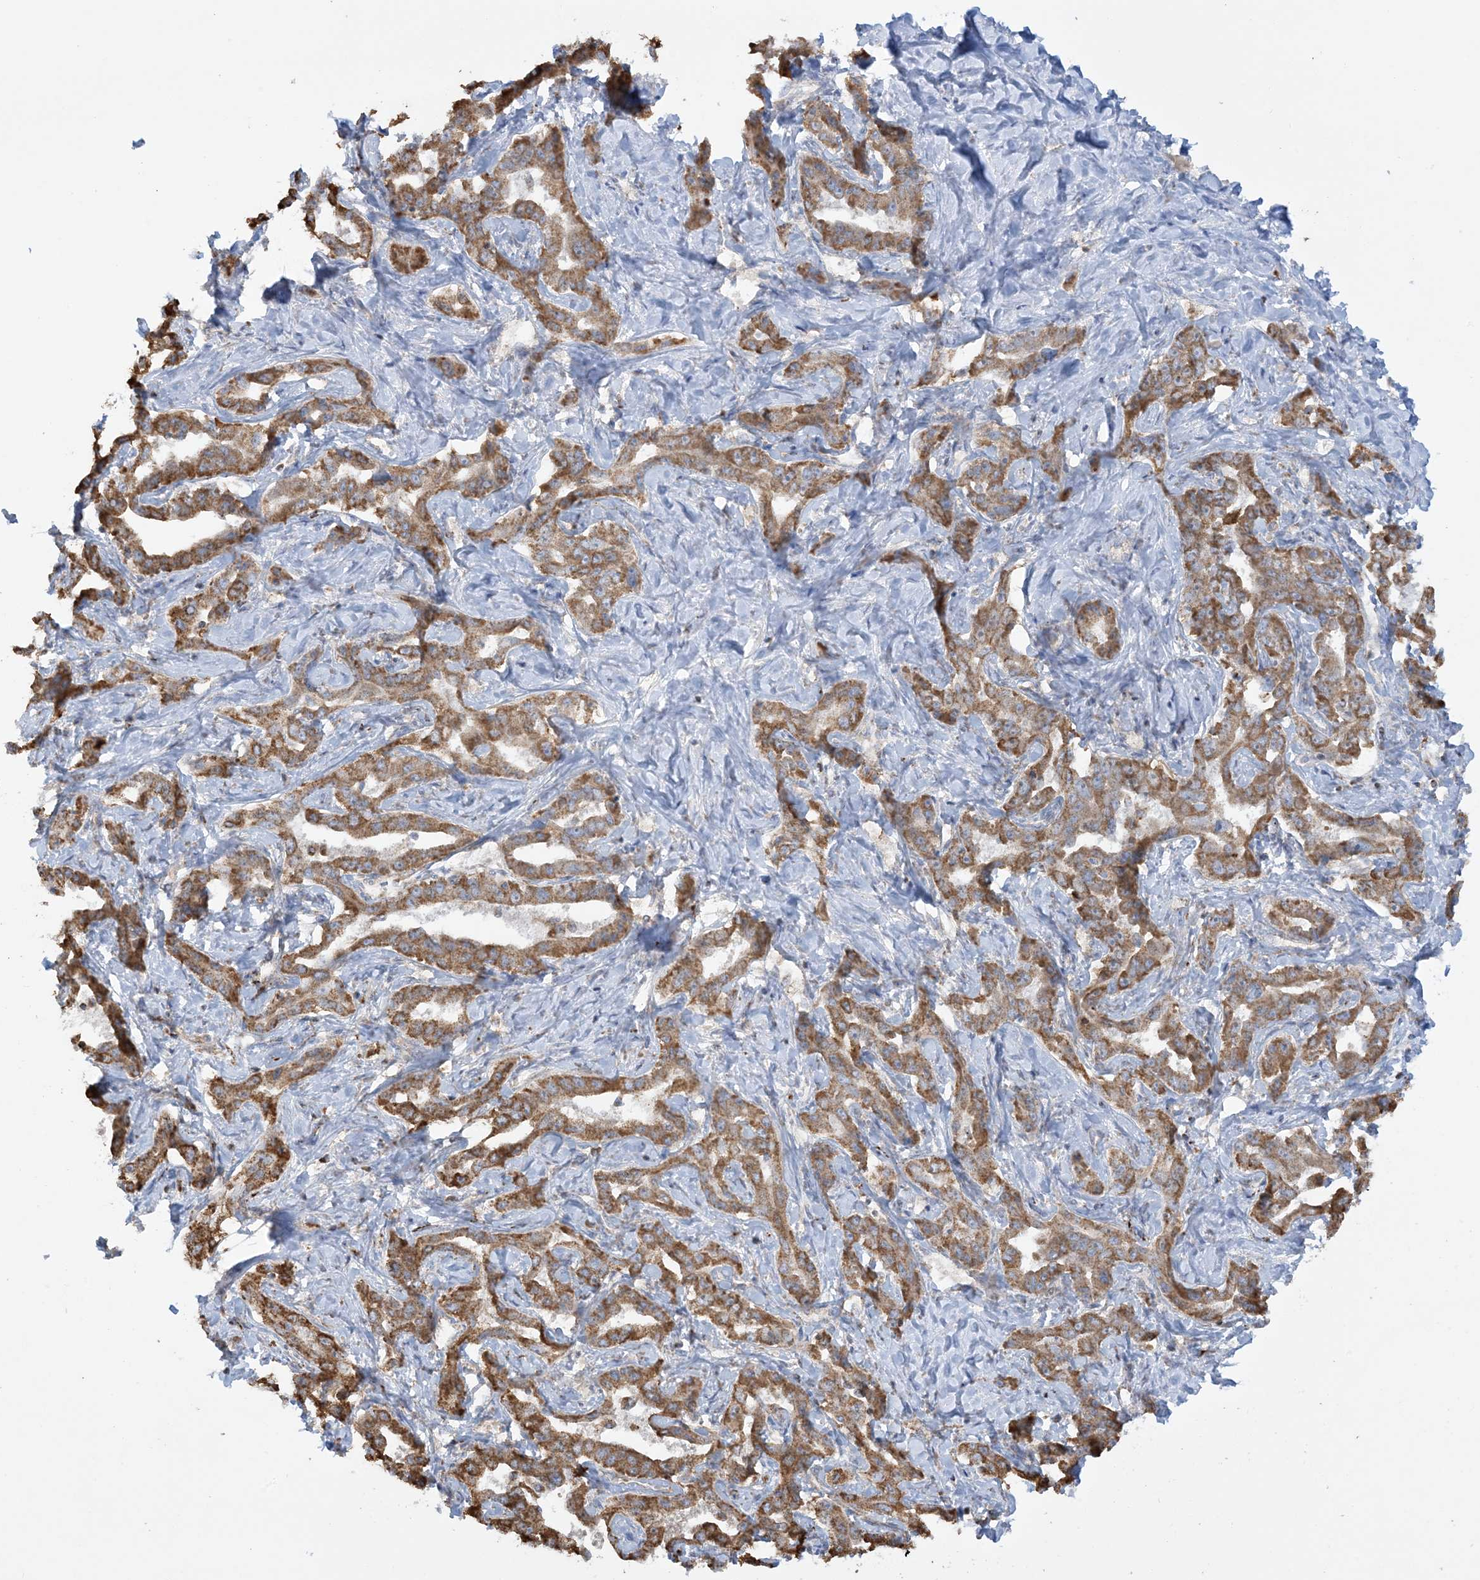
{"staining": {"intensity": "moderate", "quantity": ">75%", "location": "cytoplasmic/membranous"}, "tissue": "liver cancer", "cell_type": "Tumor cells", "image_type": "cancer", "snomed": [{"axis": "morphology", "description": "Cholangiocarcinoma"}, {"axis": "topography", "description": "Liver"}], "caption": "Liver cancer (cholangiocarcinoma) tissue demonstrates moderate cytoplasmic/membranous expression in approximately >75% of tumor cells, visualized by immunohistochemistry.", "gene": "AGA", "patient": {"sex": "male", "age": 59}}